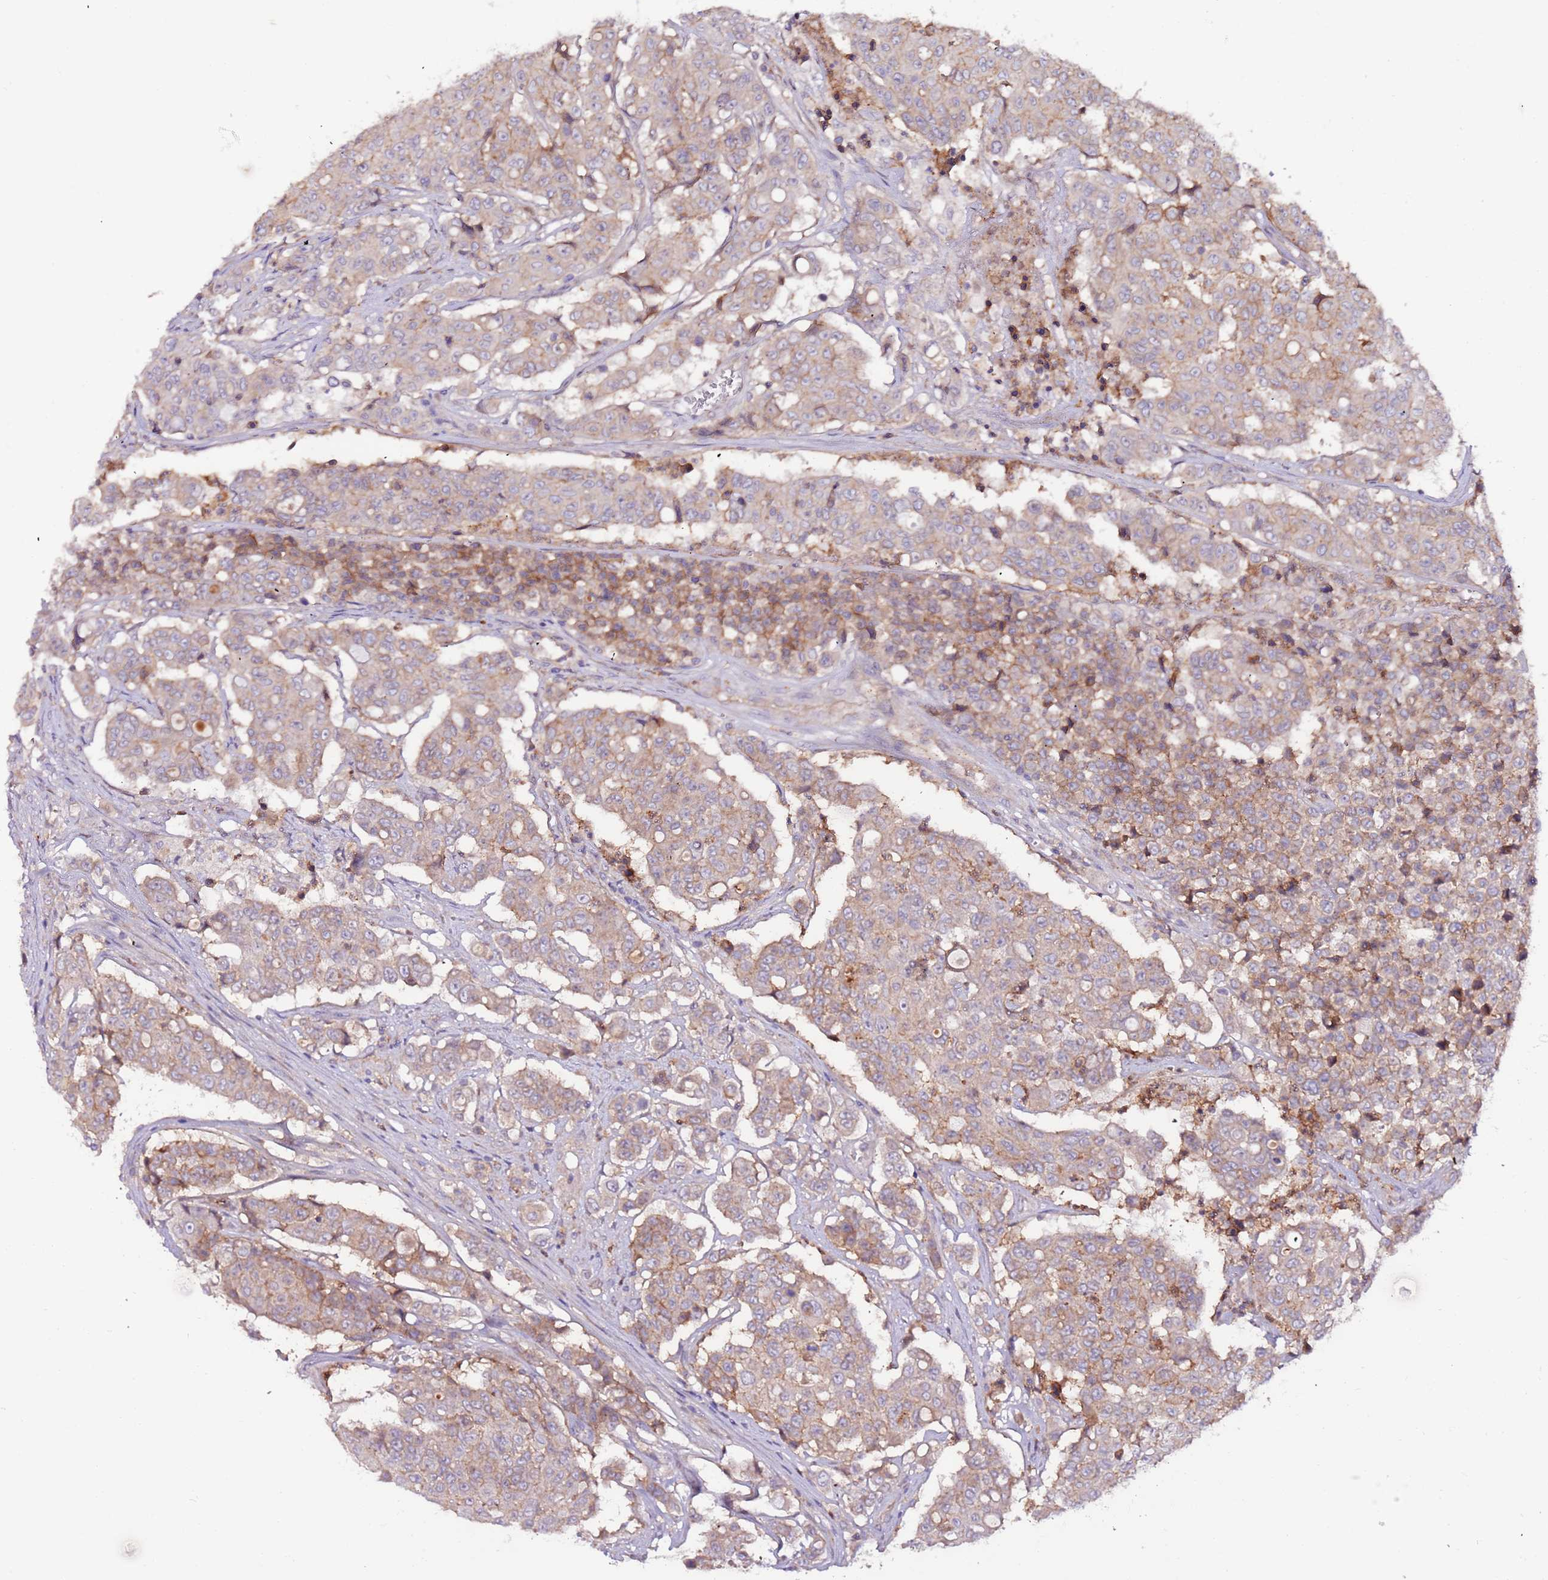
{"staining": {"intensity": "moderate", "quantity": ">75%", "location": "cytoplasmic/membranous"}, "tissue": "colorectal cancer", "cell_type": "Tumor cells", "image_type": "cancer", "snomed": [{"axis": "morphology", "description": "Adenocarcinoma, NOS"}, {"axis": "topography", "description": "Colon"}], "caption": "A histopathology image showing moderate cytoplasmic/membranous expression in about >75% of tumor cells in colorectal cancer (adenocarcinoma), as visualized by brown immunohistochemical staining.", "gene": "FLVCR1", "patient": {"sex": "male", "age": 51}}